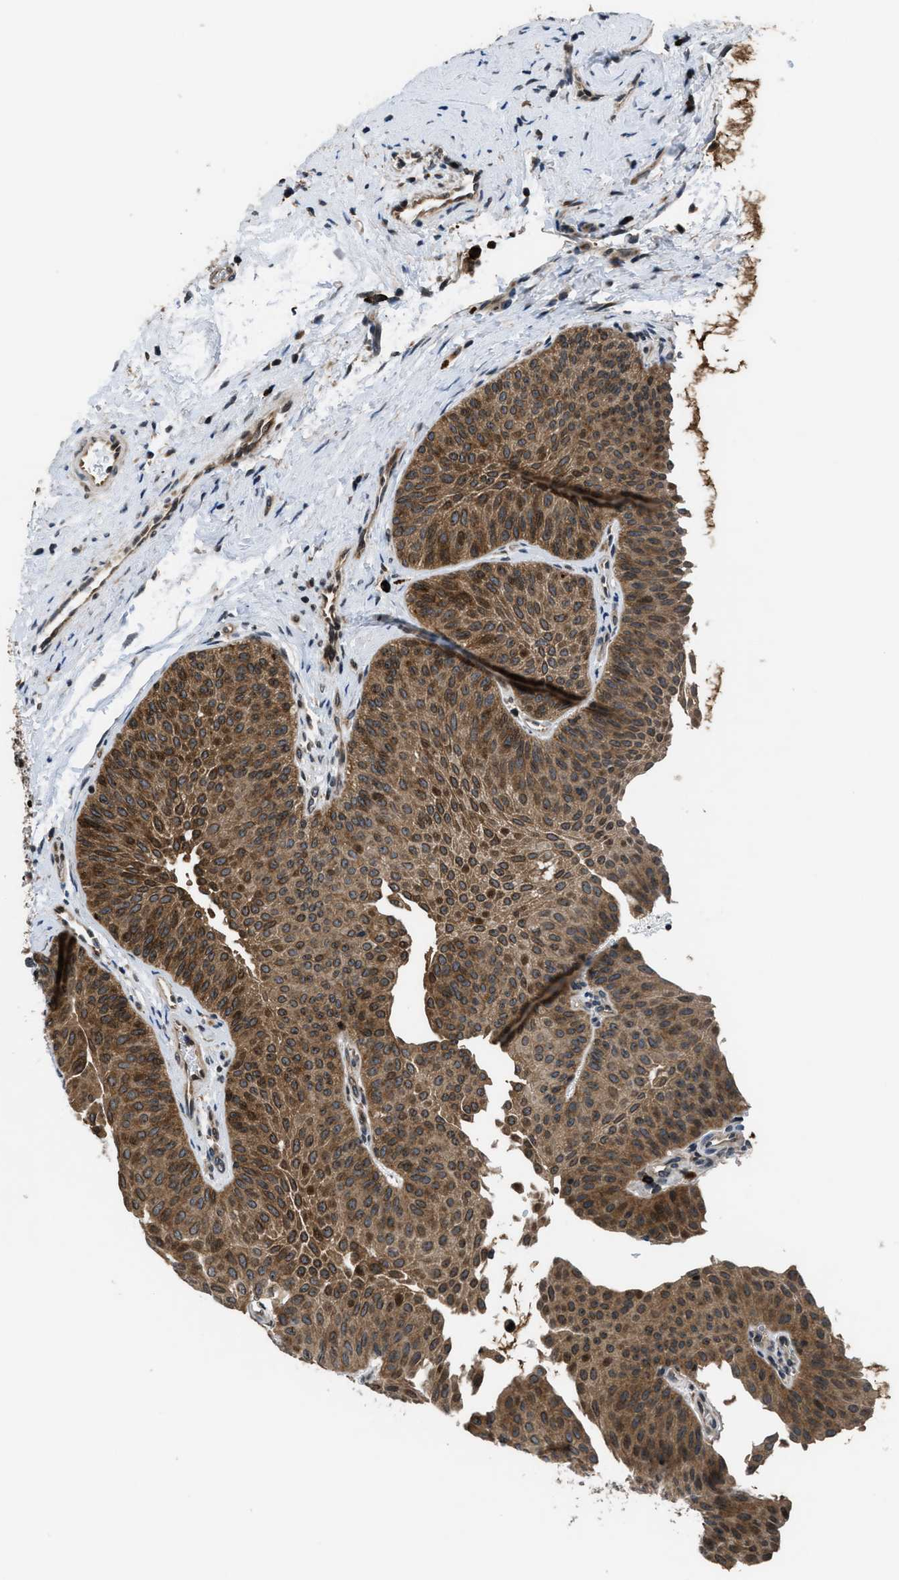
{"staining": {"intensity": "moderate", "quantity": ">75%", "location": "cytoplasmic/membranous,nuclear"}, "tissue": "urothelial cancer", "cell_type": "Tumor cells", "image_type": "cancer", "snomed": [{"axis": "morphology", "description": "Urothelial carcinoma, Low grade"}, {"axis": "topography", "description": "Urinary bladder"}], "caption": "Low-grade urothelial carcinoma tissue exhibits moderate cytoplasmic/membranous and nuclear positivity in about >75% of tumor cells, visualized by immunohistochemistry.", "gene": "CTBS", "patient": {"sex": "female", "age": 60}}